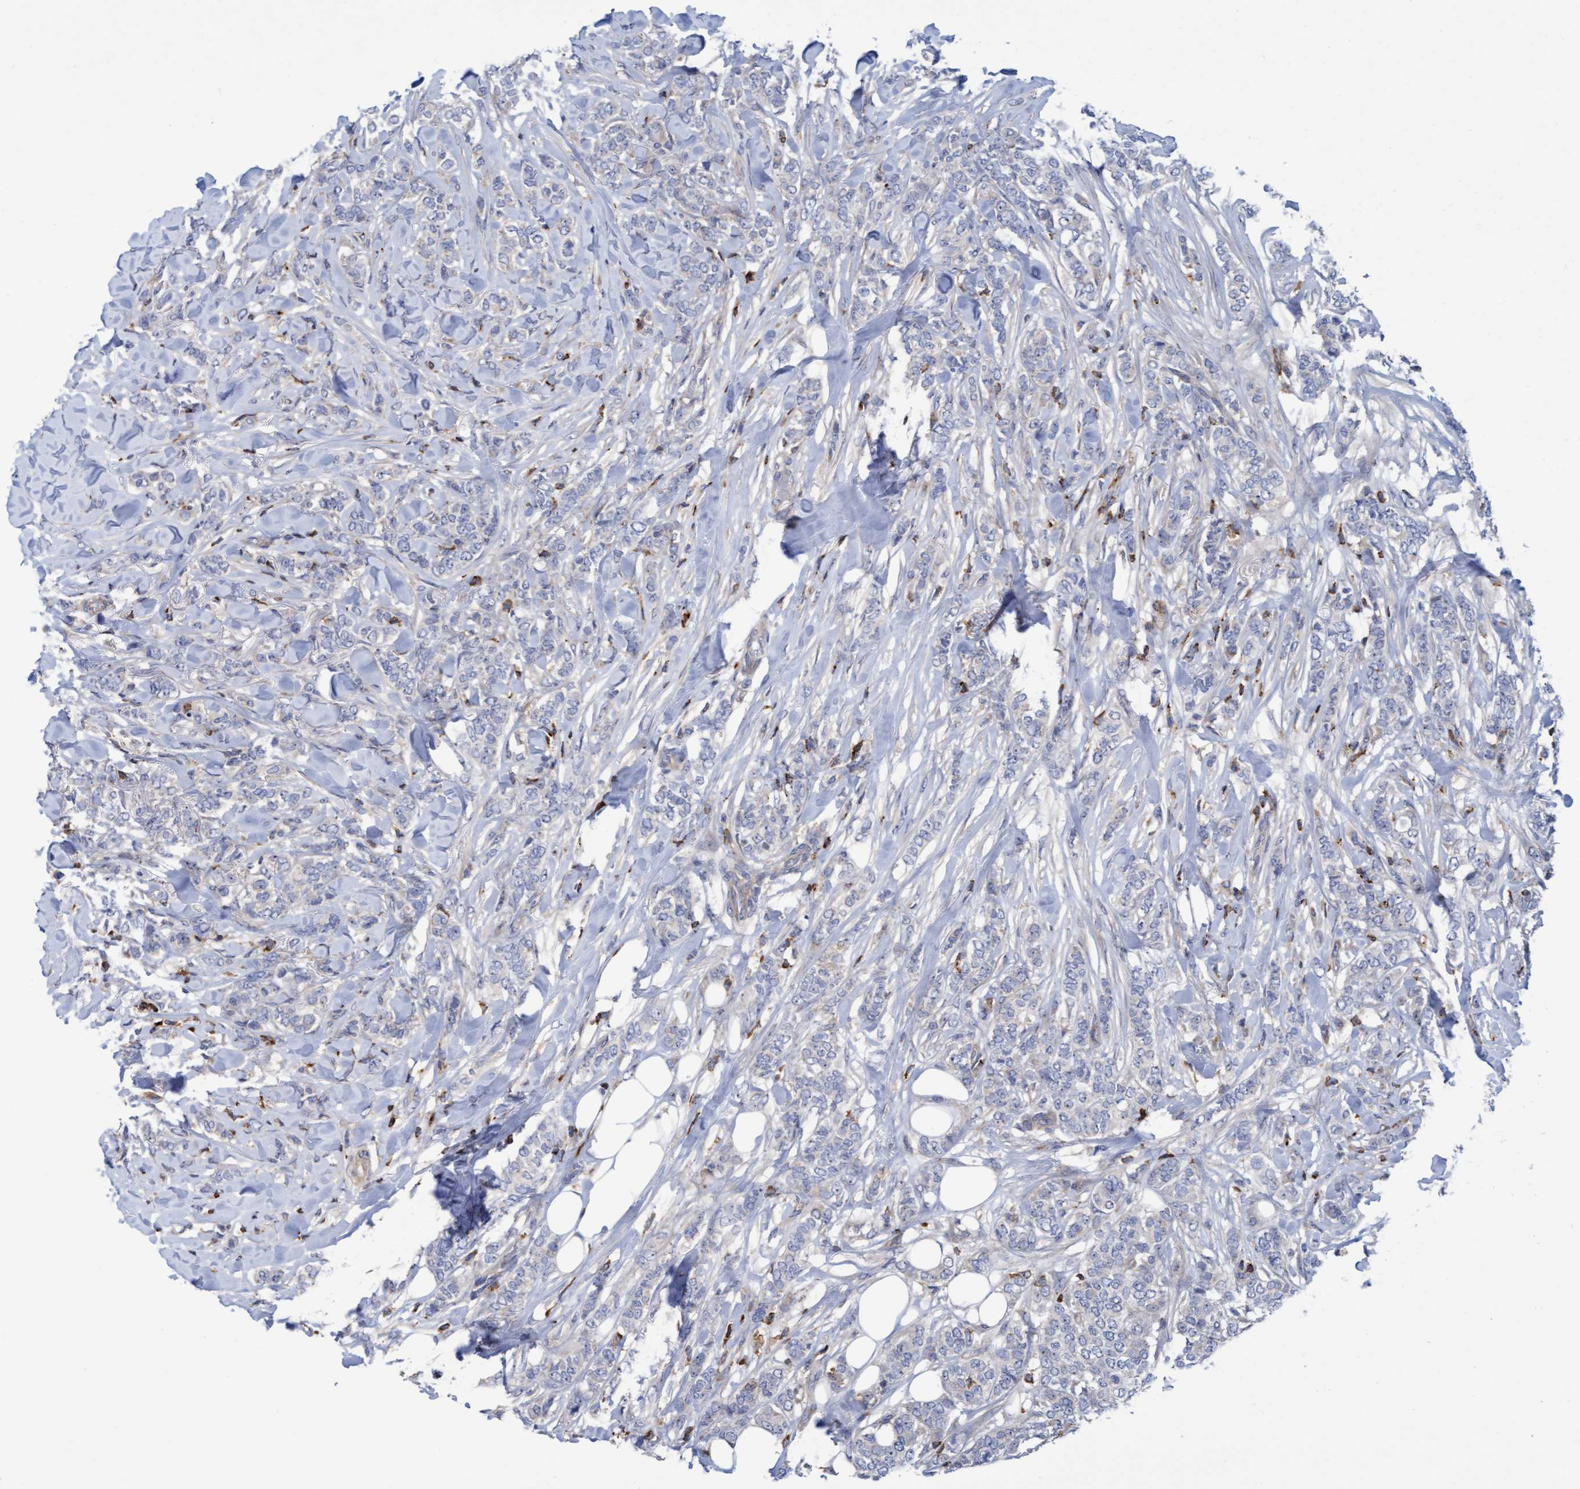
{"staining": {"intensity": "negative", "quantity": "none", "location": "none"}, "tissue": "breast cancer", "cell_type": "Tumor cells", "image_type": "cancer", "snomed": [{"axis": "morphology", "description": "Lobular carcinoma"}, {"axis": "topography", "description": "Skin"}, {"axis": "topography", "description": "Breast"}], "caption": "This is a image of IHC staining of breast cancer (lobular carcinoma), which shows no expression in tumor cells. (Stains: DAB immunohistochemistry (IHC) with hematoxylin counter stain, Microscopy: brightfield microscopy at high magnification).", "gene": "FNBP1", "patient": {"sex": "female", "age": 46}}